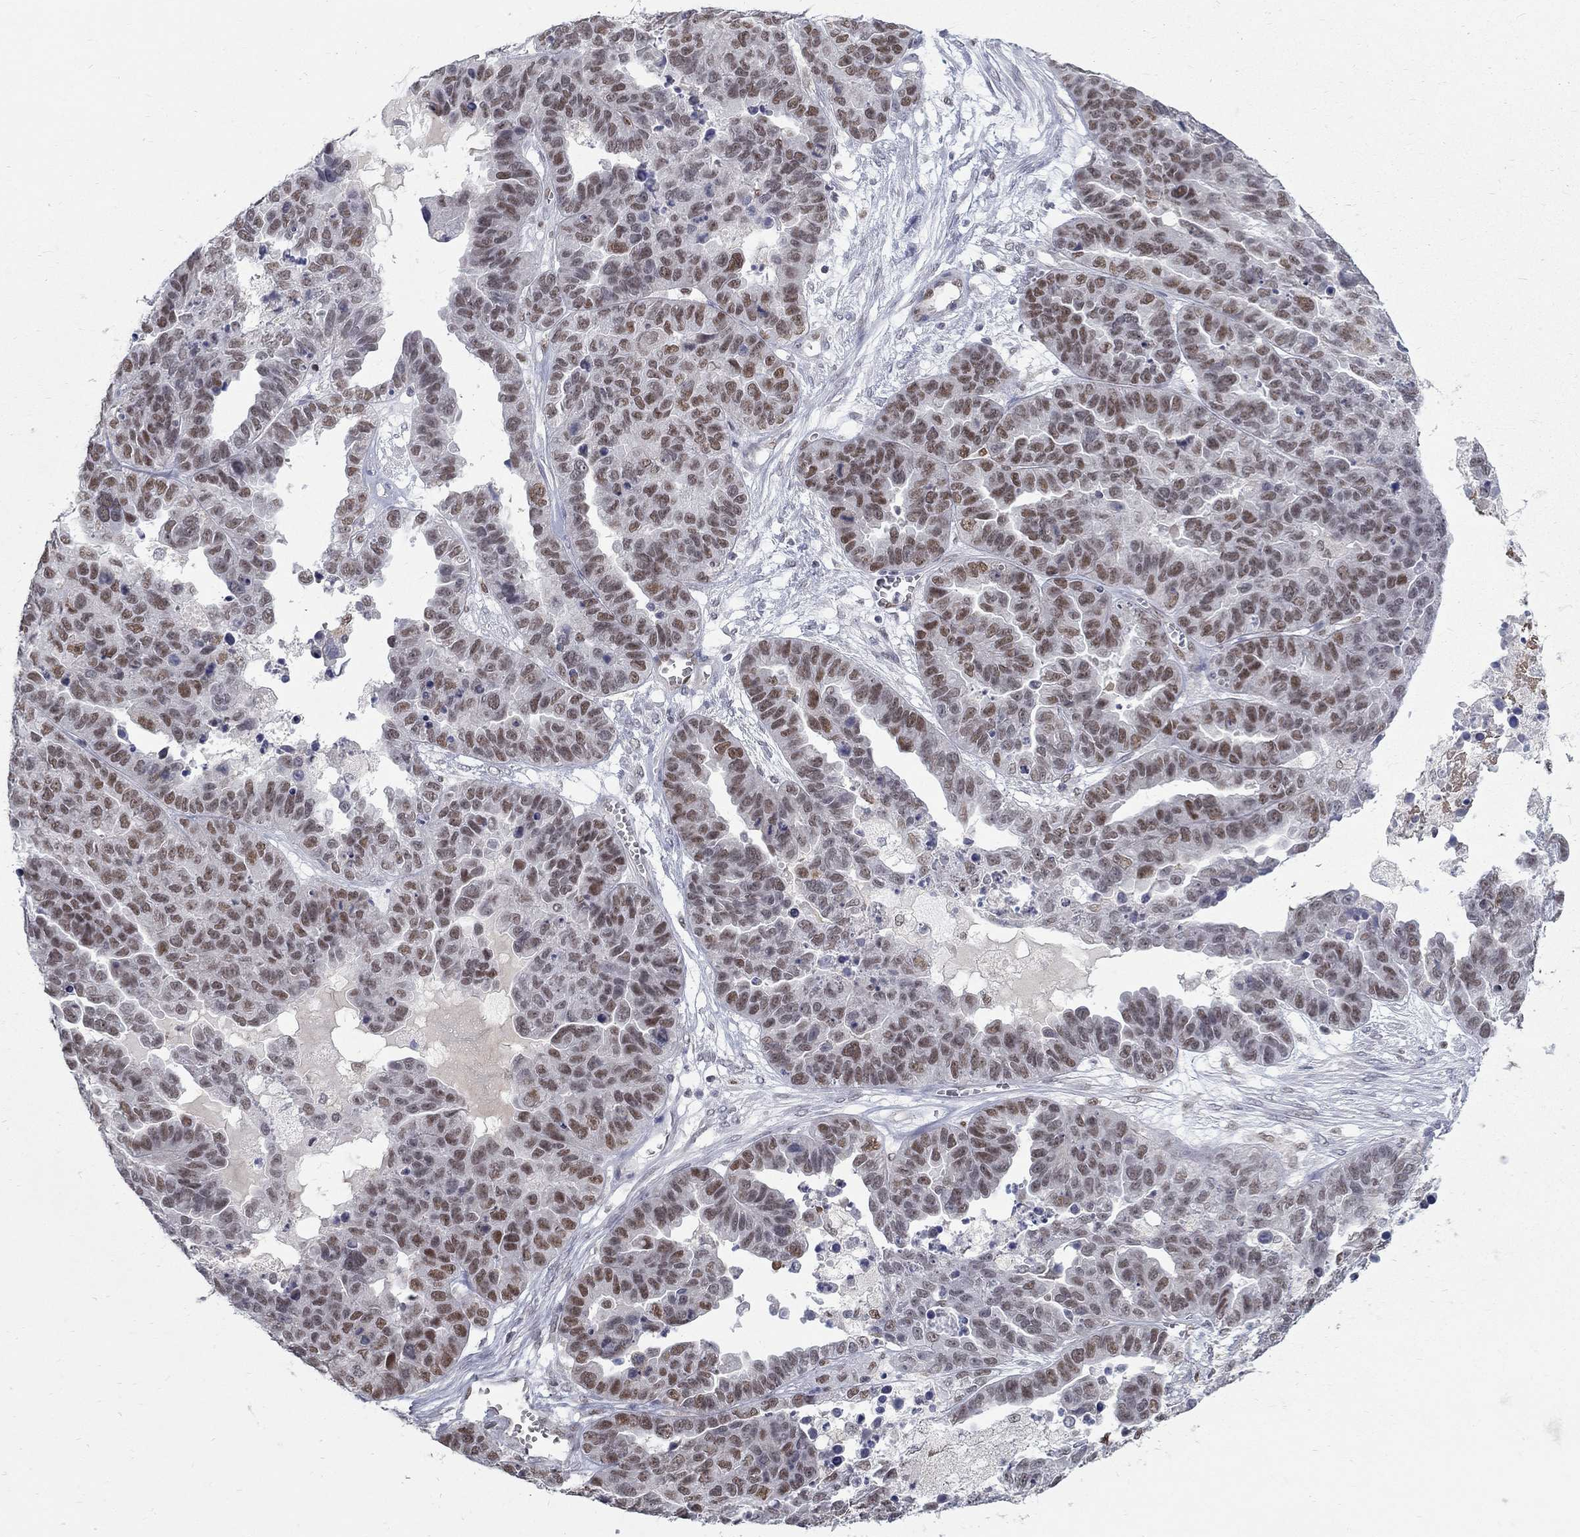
{"staining": {"intensity": "moderate", "quantity": "25%-75%", "location": "nuclear"}, "tissue": "ovarian cancer", "cell_type": "Tumor cells", "image_type": "cancer", "snomed": [{"axis": "morphology", "description": "Cystadenocarcinoma, serous, NOS"}, {"axis": "topography", "description": "Ovary"}], "caption": "This is an image of immunohistochemistry staining of ovarian serous cystadenocarcinoma, which shows moderate staining in the nuclear of tumor cells.", "gene": "GCFC2", "patient": {"sex": "female", "age": 87}}